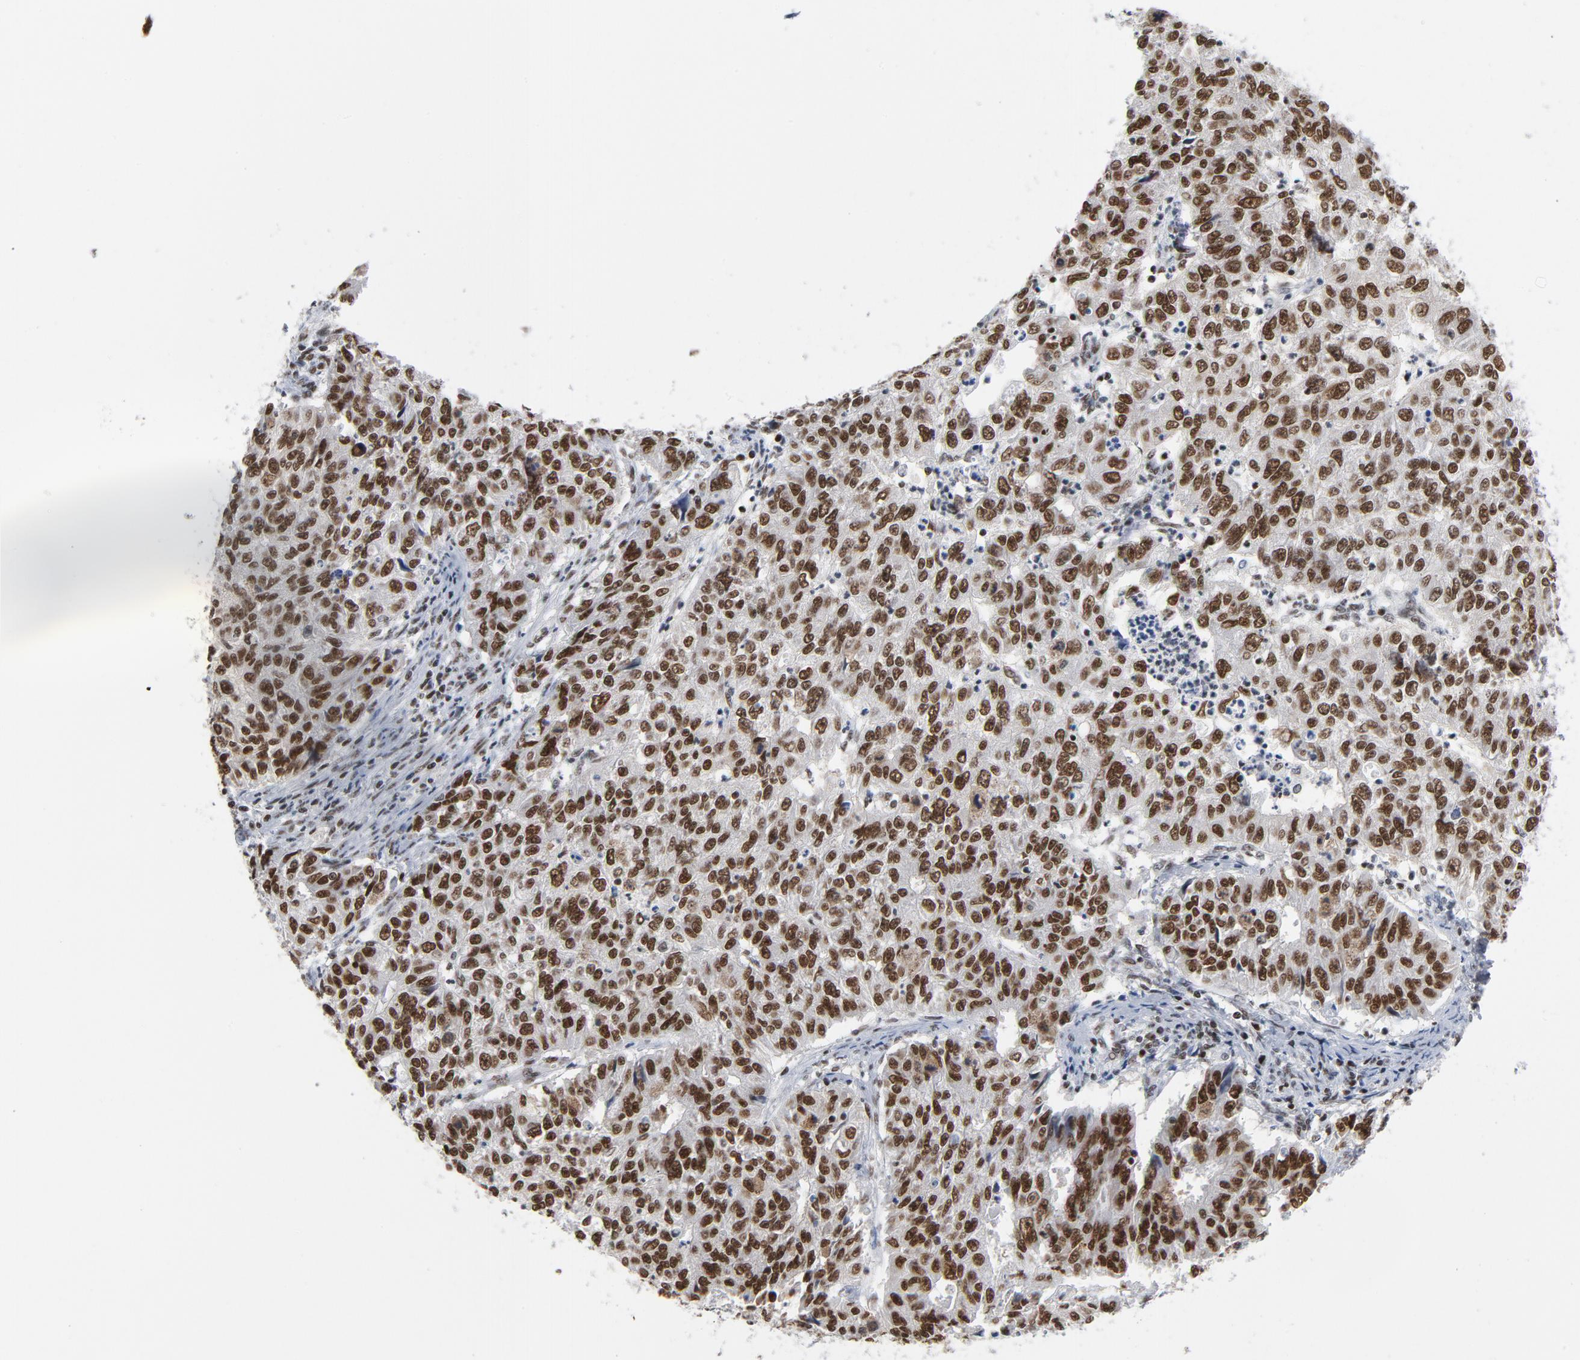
{"staining": {"intensity": "strong", "quantity": ">75%", "location": "nuclear"}, "tissue": "endometrial cancer", "cell_type": "Tumor cells", "image_type": "cancer", "snomed": [{"axis": "morphology", "description": "Adenocarcinoma, NOS"}, {"axis": "topography", "description": "Endometrium"}], "caption": "DAB immunohistochemical staining of human endometrial adenocarcinoma reveals strong nuclear protein positivity in about >75% of tumor cells.", "gene": "CSTF2", "patient": {"sex": "female", "age": 42}}